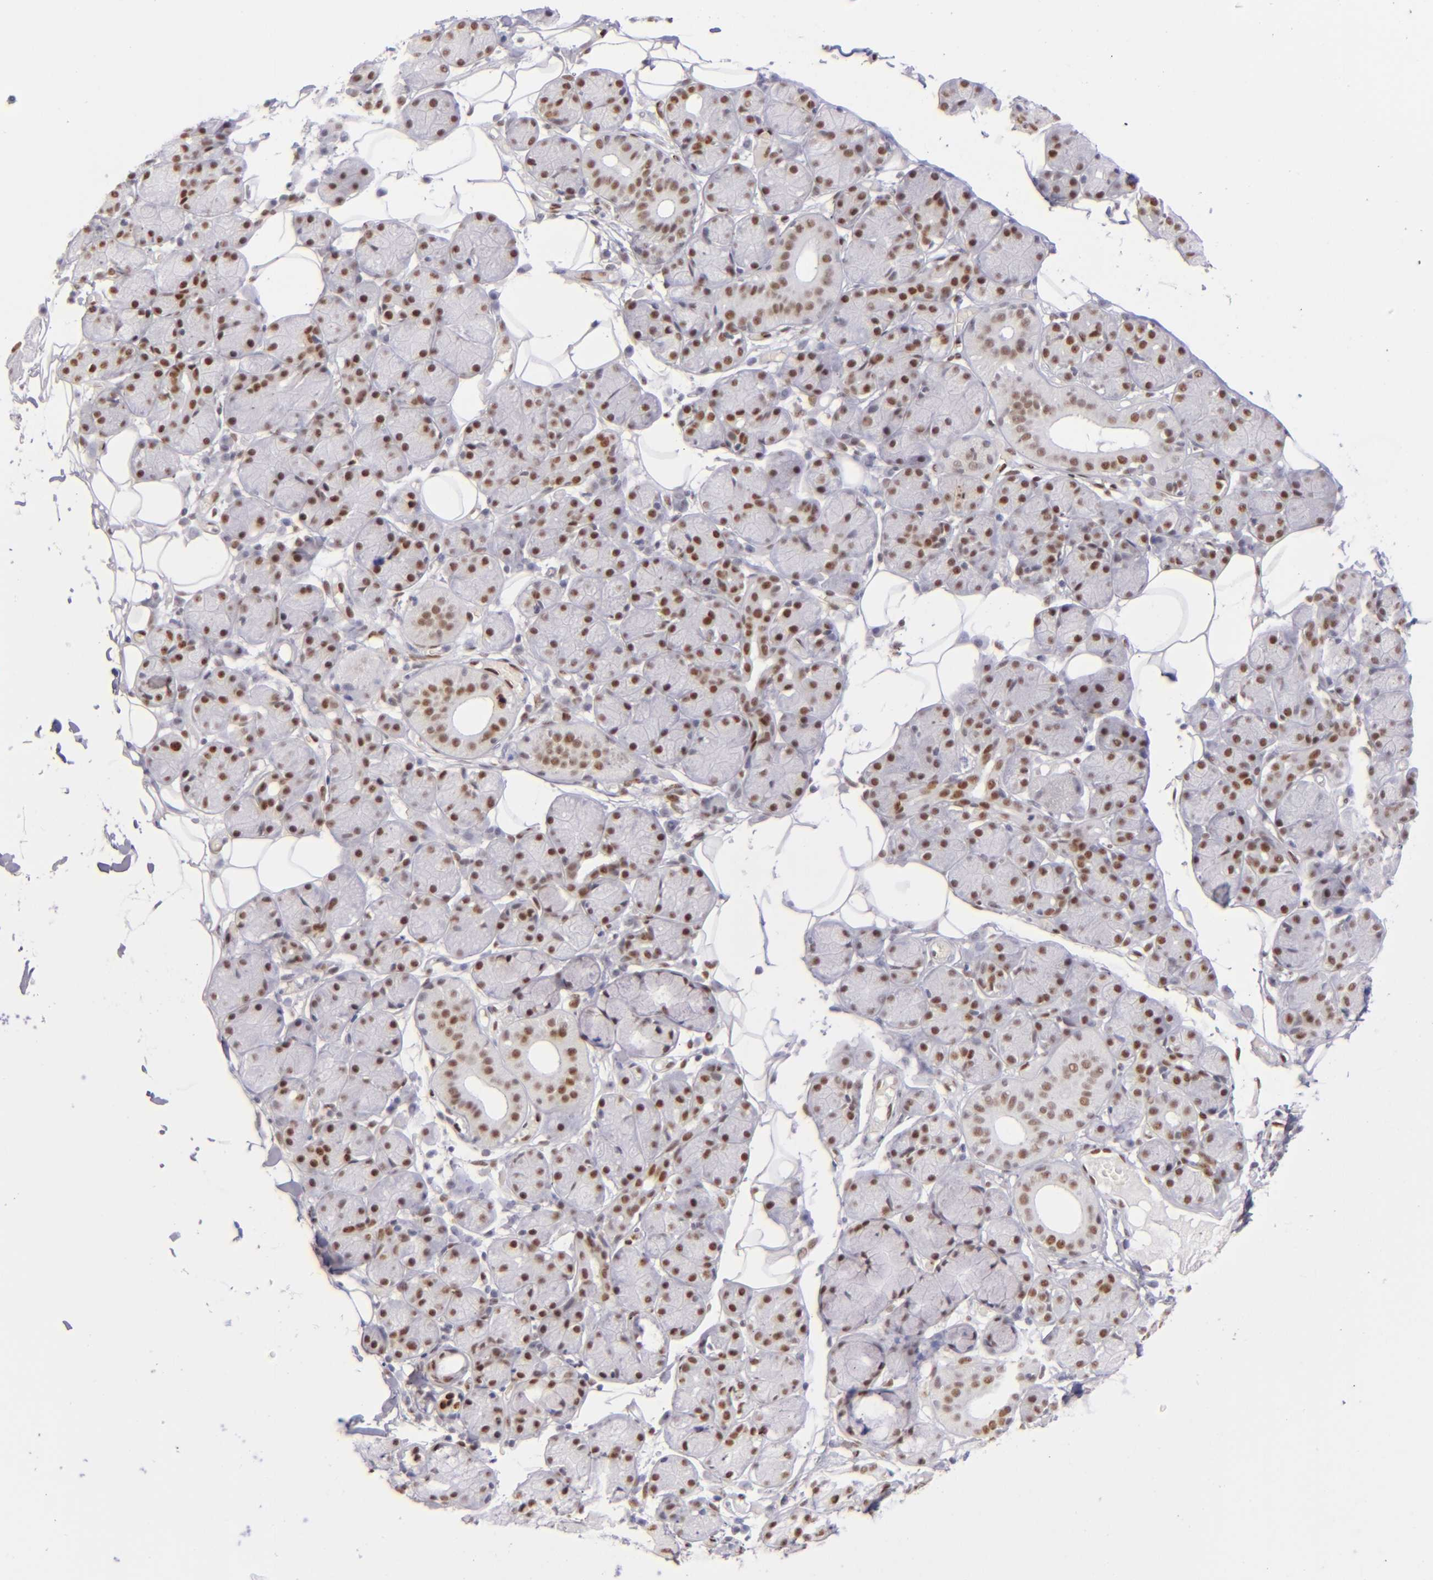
{"staining": {"intensity": "moderate", "quantity": ">75%", "location": "nuclear"}, "tissue": "salivary gland", "cell_type": "Glandular cells", "image_type": "normal", "snomed": [{"axis": "morphology", "description": "Normal tissue, NOS"}, {"axis": "topography", "description": "Salivary gland"}], "caption": "Salivary gland stained with DAB immunohistochemistry displays medium levels of moderate nuclear staining in approximately >75% of glandular cells. (DAB (3,3'-diaminobenzidine) IHC with brightfield microscopy, high magnification).", "gene": "TOP3A", "patient": {"sex": "male", "age": 54}}